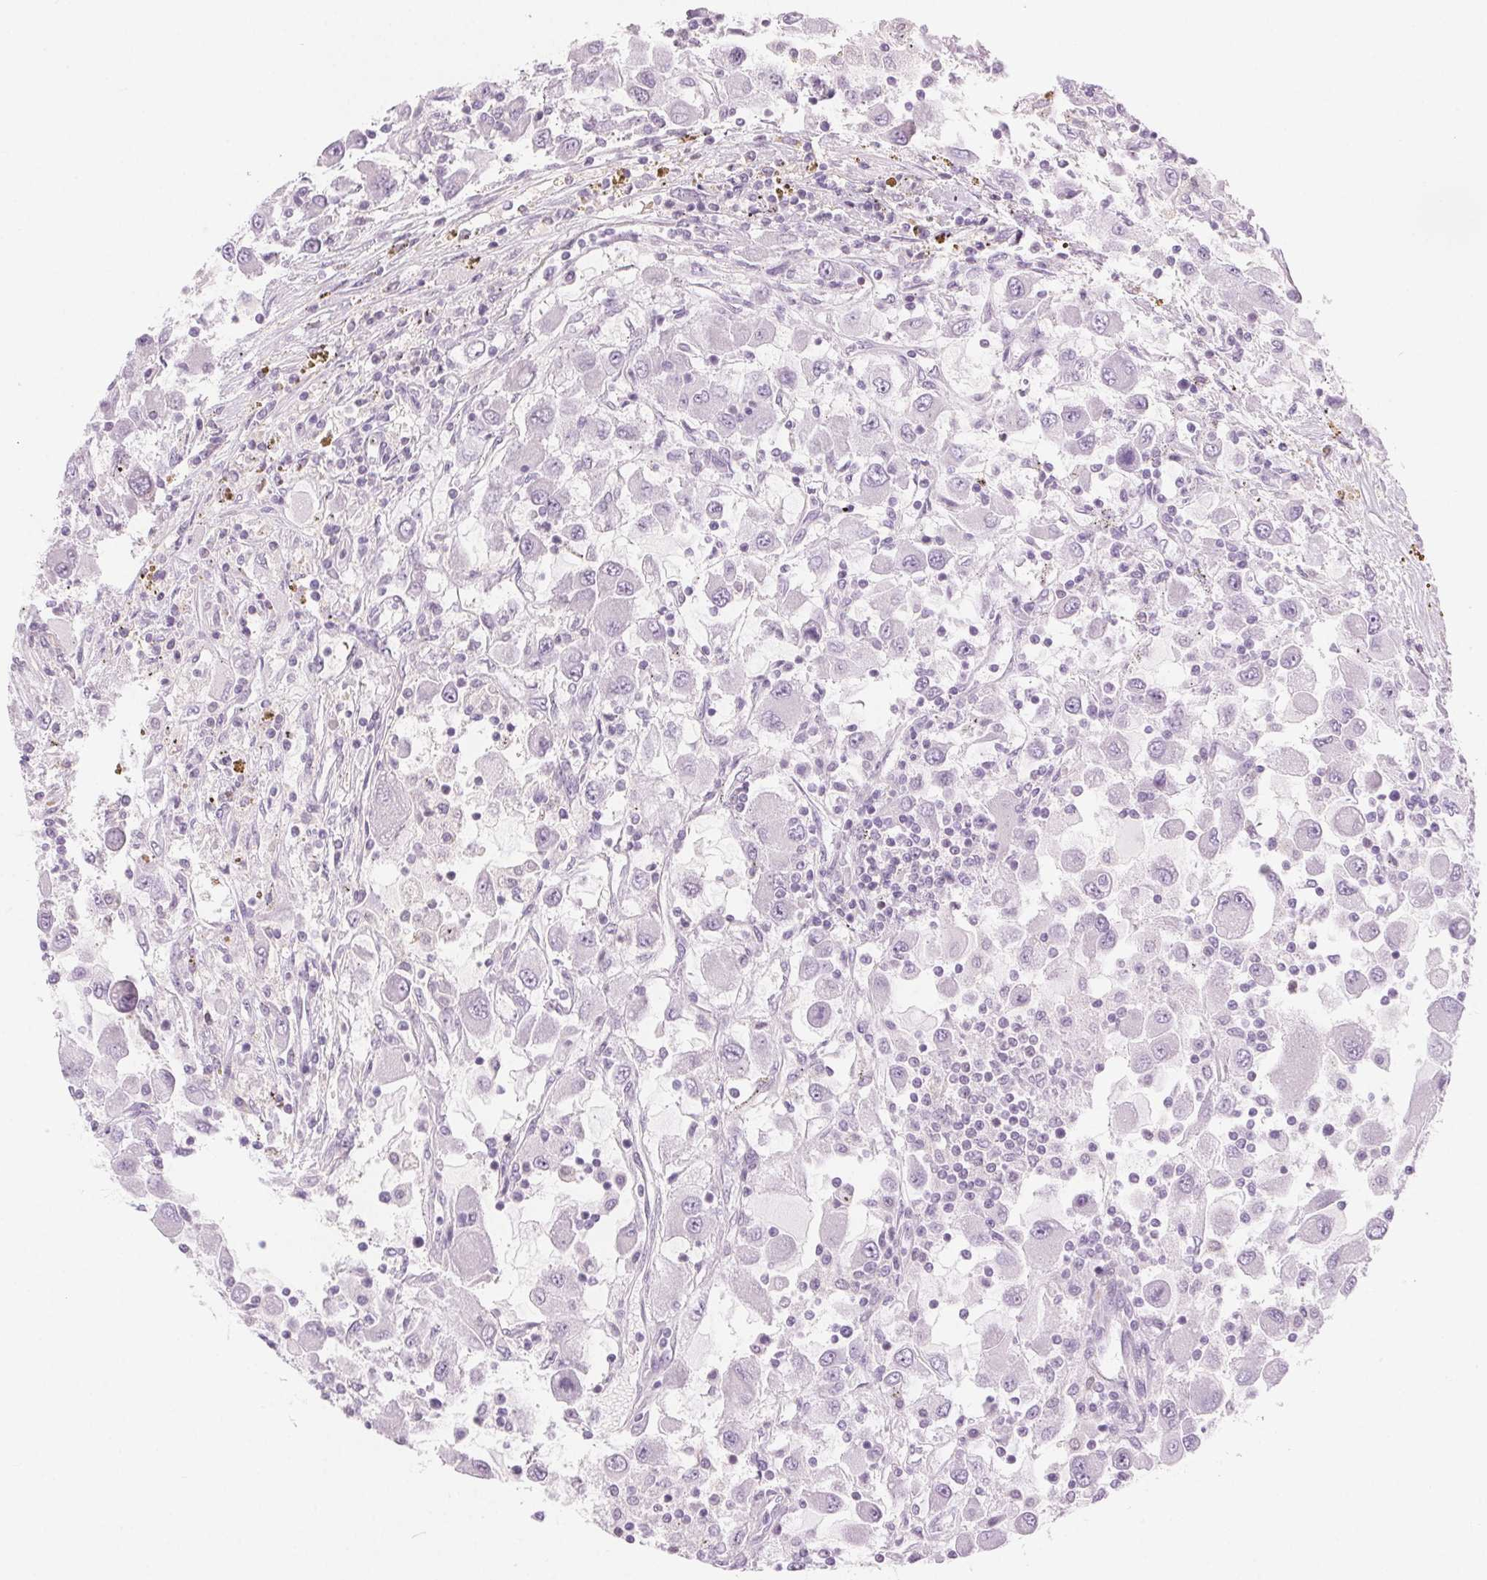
{"staining": {"intensity": "negative", "quantity": "none", "location": "none"}, "tissue": "renal cancer", "cell_type": "Tumor cells", "image_type": "cancer", "snomed": [{"axis": "morphology", "description": "Adenocarcinoma, NOS"}, {"axis": "topography", "description": "Kidney"}], "caption": "A photomicrograph of renal cancer stained for a protein demonstrates no brown staining in tumor cells.", "gene": "SLC6A19", "patient": {"sex": "female", "age": 67}}